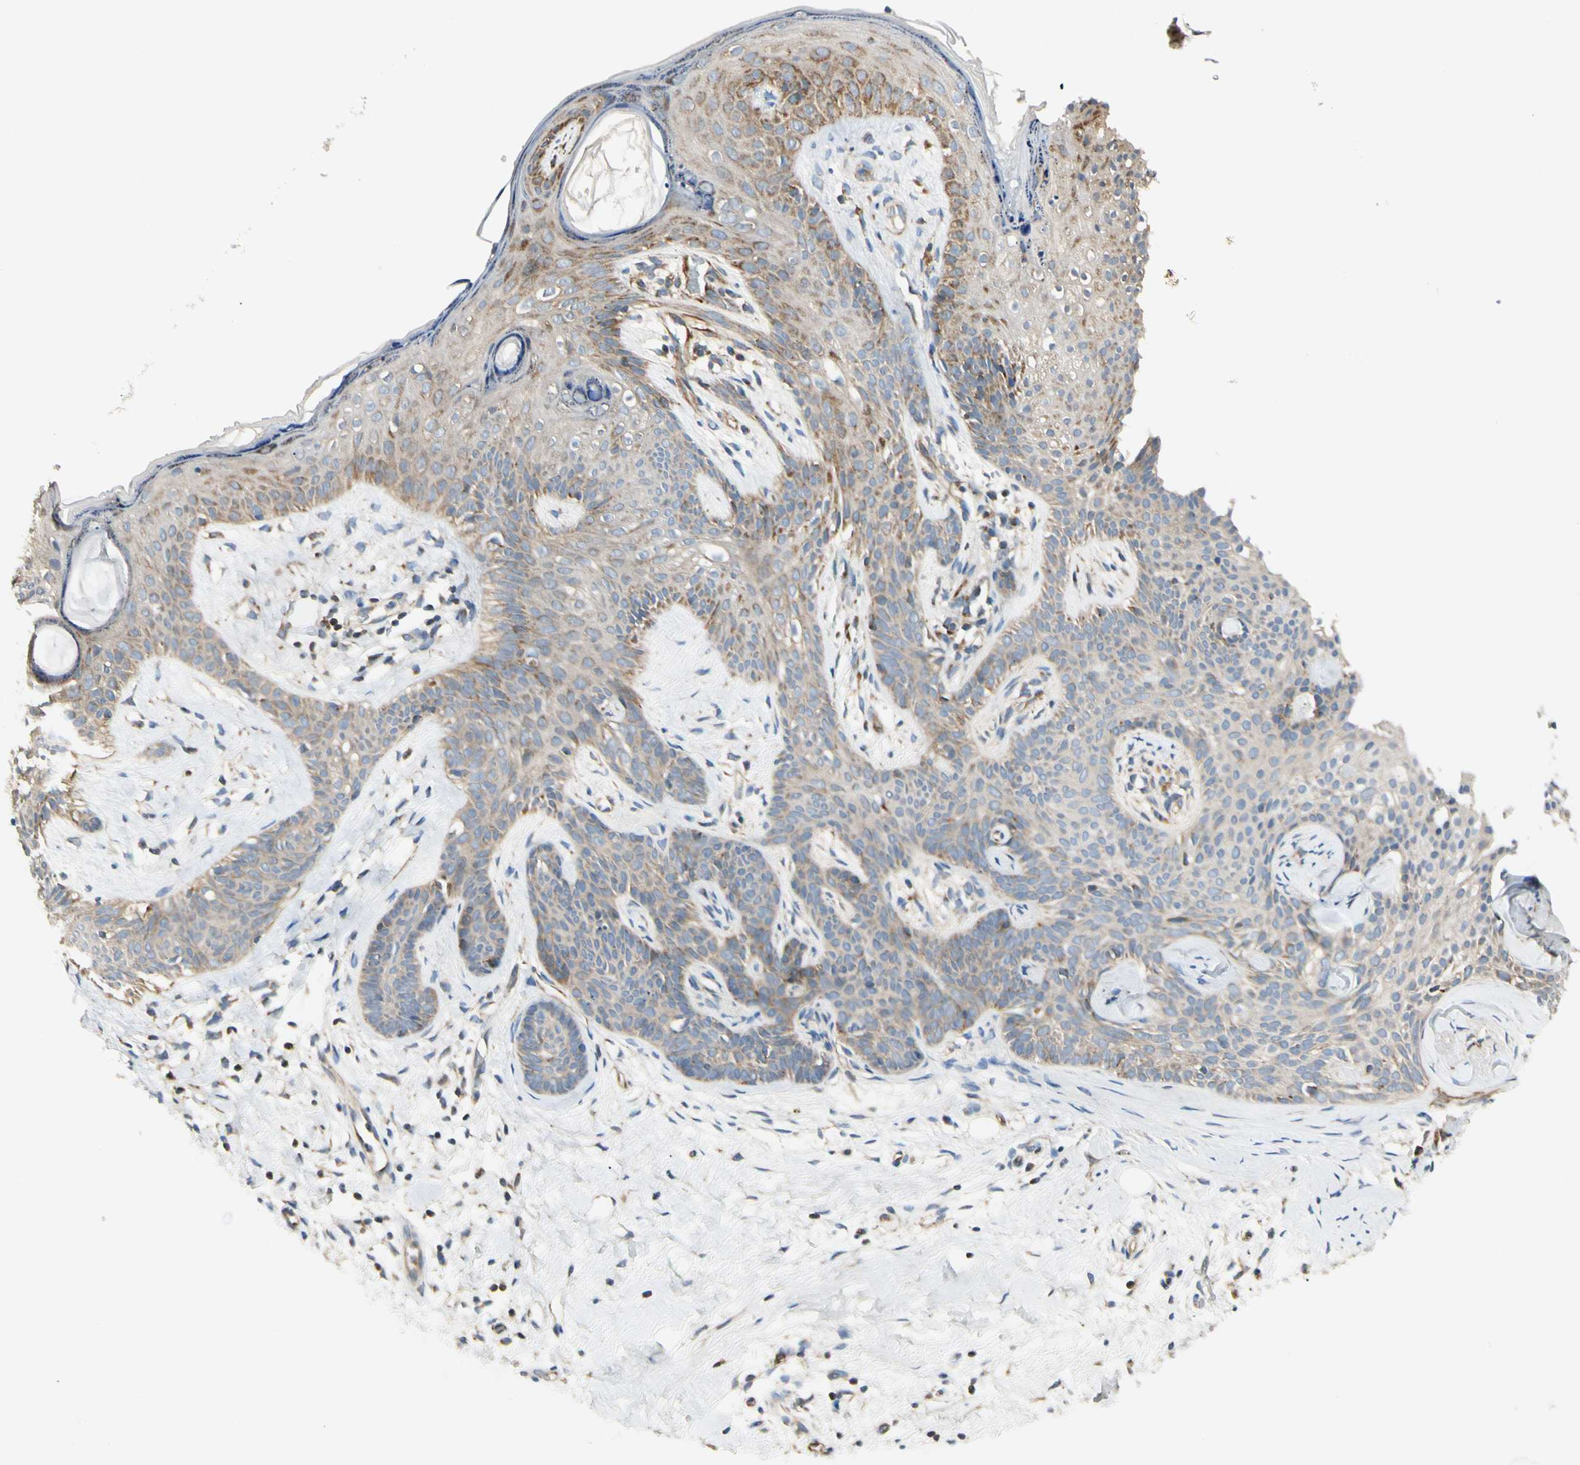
{"staining": {"intensity": "weak", "quantity": "25%-75%", "location": "cytoplasmic/membranous"}, "tissue": "skin cancer", "cell_type": "Tumor cells", "image_type": "cancer", "snomed": [{"axis": "morphology", "description": "Developmental malformation"}, {"axis": "morphology", "description": "Basal cell carcinoma"}, {"axis": "topography", "description": "Skin"}], "caption": "IHC histopathology image of neoplastic tissue: skin cancer (basal cell carcinoma) stained using immunohistochemistry displays low levels of weak protein expression localized specifically in the cytoplasmic/membranous of tumor cells, appearing as a cytoplasmic/membranous brown color.", "gene": "TBC1D10A", "patient": {"sex": "female", "age": 62}}